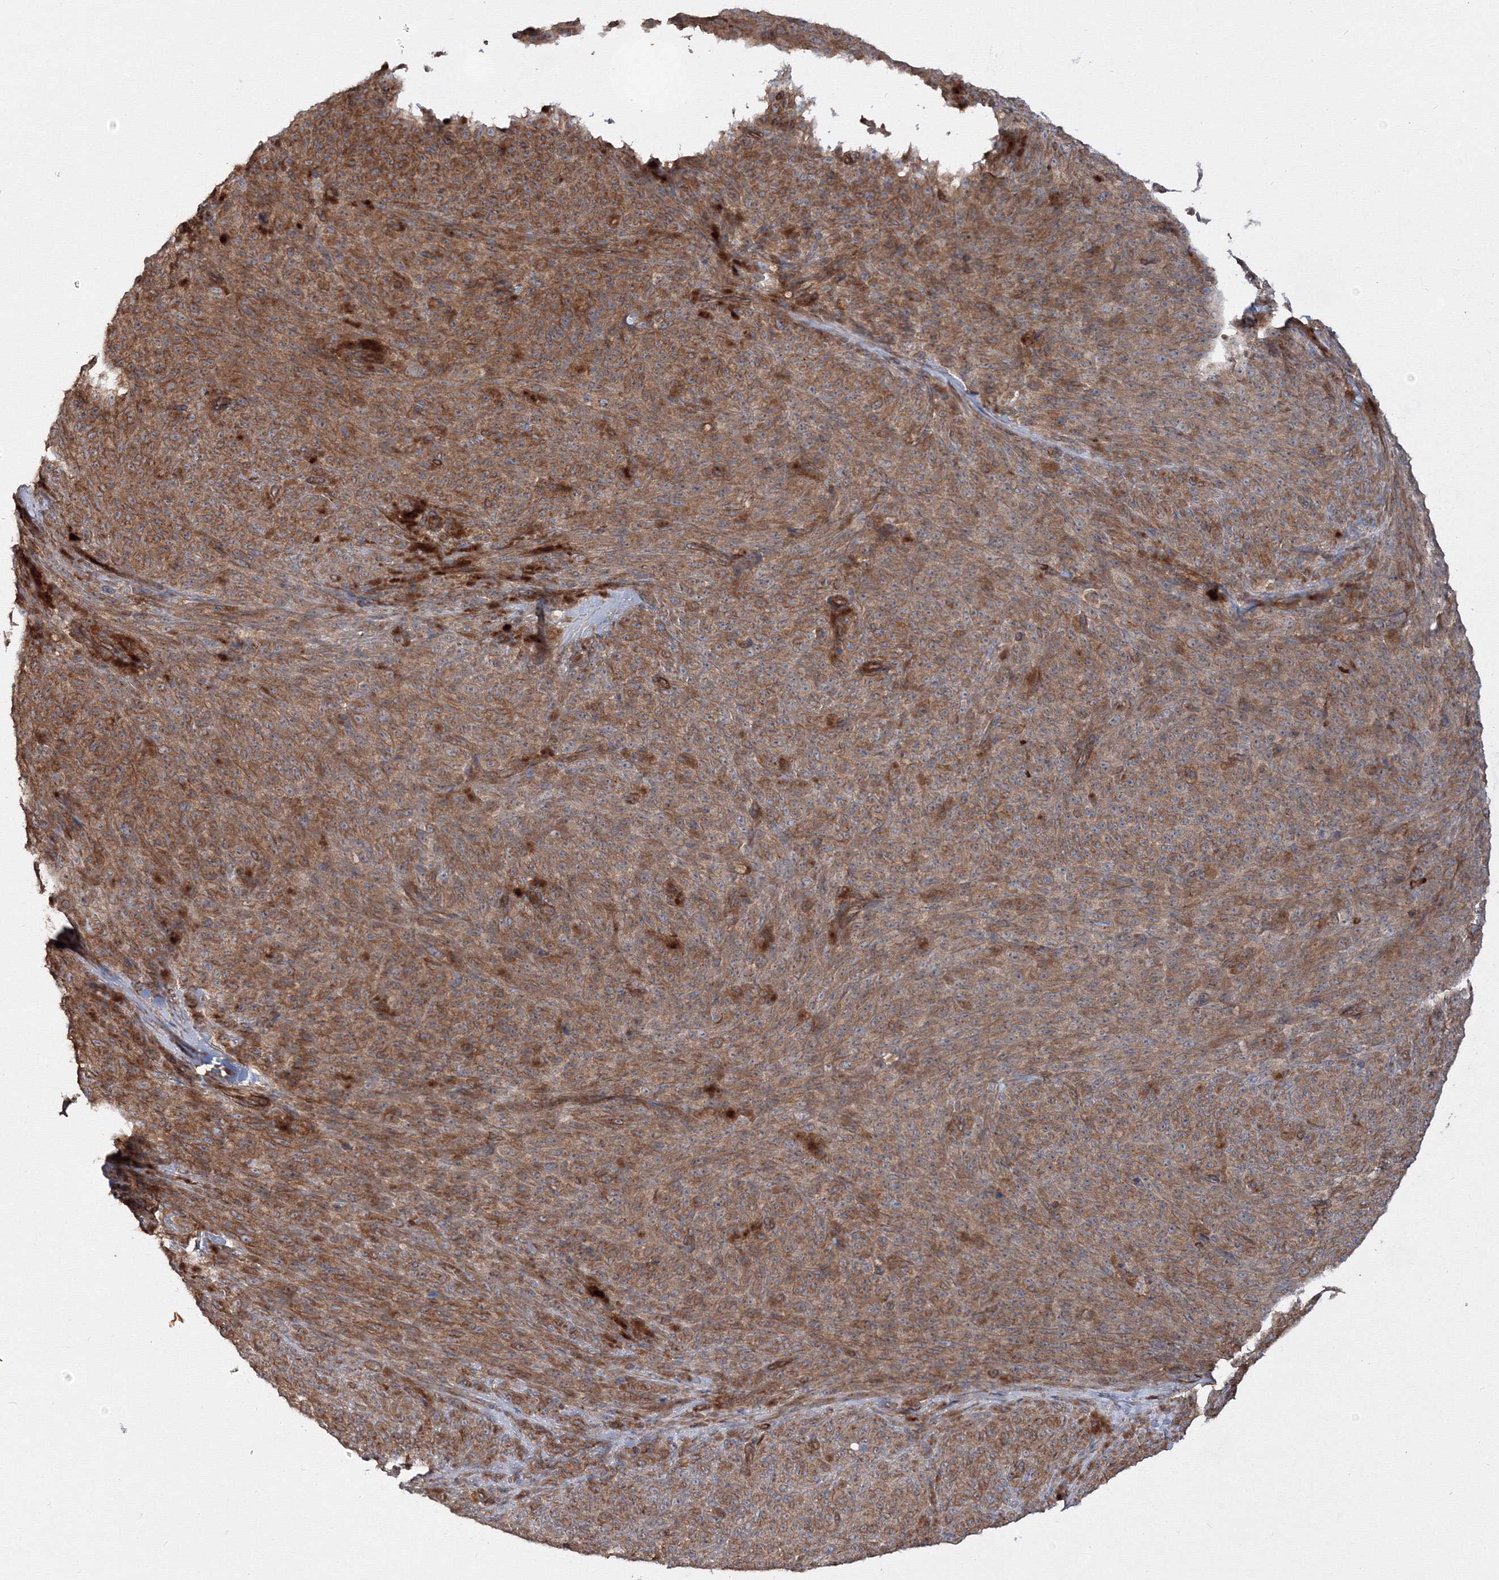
{"staining": {"intensity": "moderate", "quantity": ">75%", "location": "cytoplasmic/membranous"}, "tissue": "melanoma", "cell_type": "Tumor cells", "image_type": "cancer", "snomed": [{"axis": "morphology", "description": "Malignant melanoma, NOS"}, {"axis": "topography", "description": "Skin"}], "caption": "Immunohistochemical staining of melanoma displays moderate cytoplasmic/membranous protein staining in about >75% of tumor cells. Immunohistochemistry stains the protein of interest in brown and the nuclei are stained blue.", "gene": "EXOC6", "patient": {"sex": "female", "age": 82}}